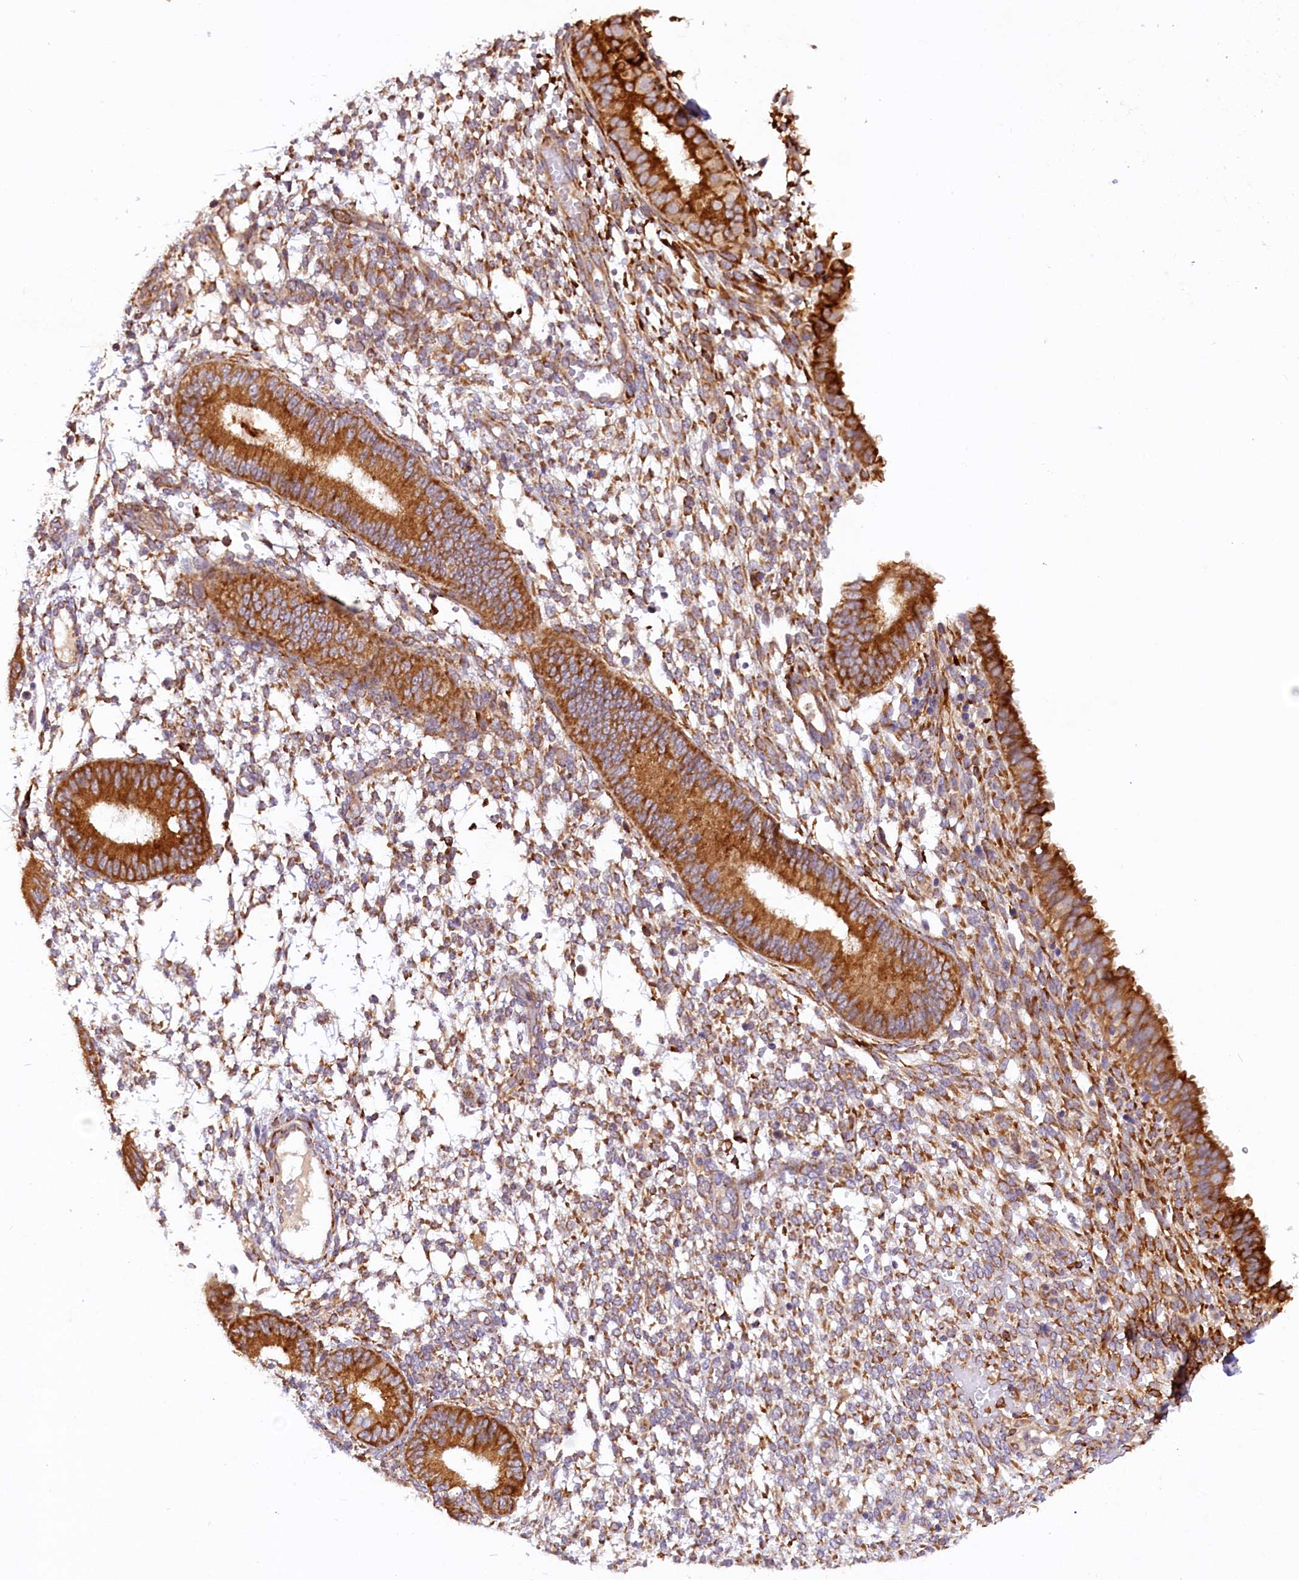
{"staining": {"intensity": "moderate", "quantity": "25%-75%", "location": "cytoplasmic/membranous"}, "tissue": "endometrium", "cell_type": "Cells in endometrial stroma", "image_type": "normal", "snomed": [{"axis": "morphology", "description": "Normal tissue, NOS"}, {"axis": "topography", "description": "Endometrium"}], "caption": "Endometrium was stained to show a protein in brown. There is medium levels of moderate cytoplasmic/membranous expression in approximately 25%-75% of cells in endometrial stroma. (brown staining indicates protein expression, while blue staining denotes nuclei).", "gene": "SSC5D", "patient": {"sex": "female", "age": 49}}